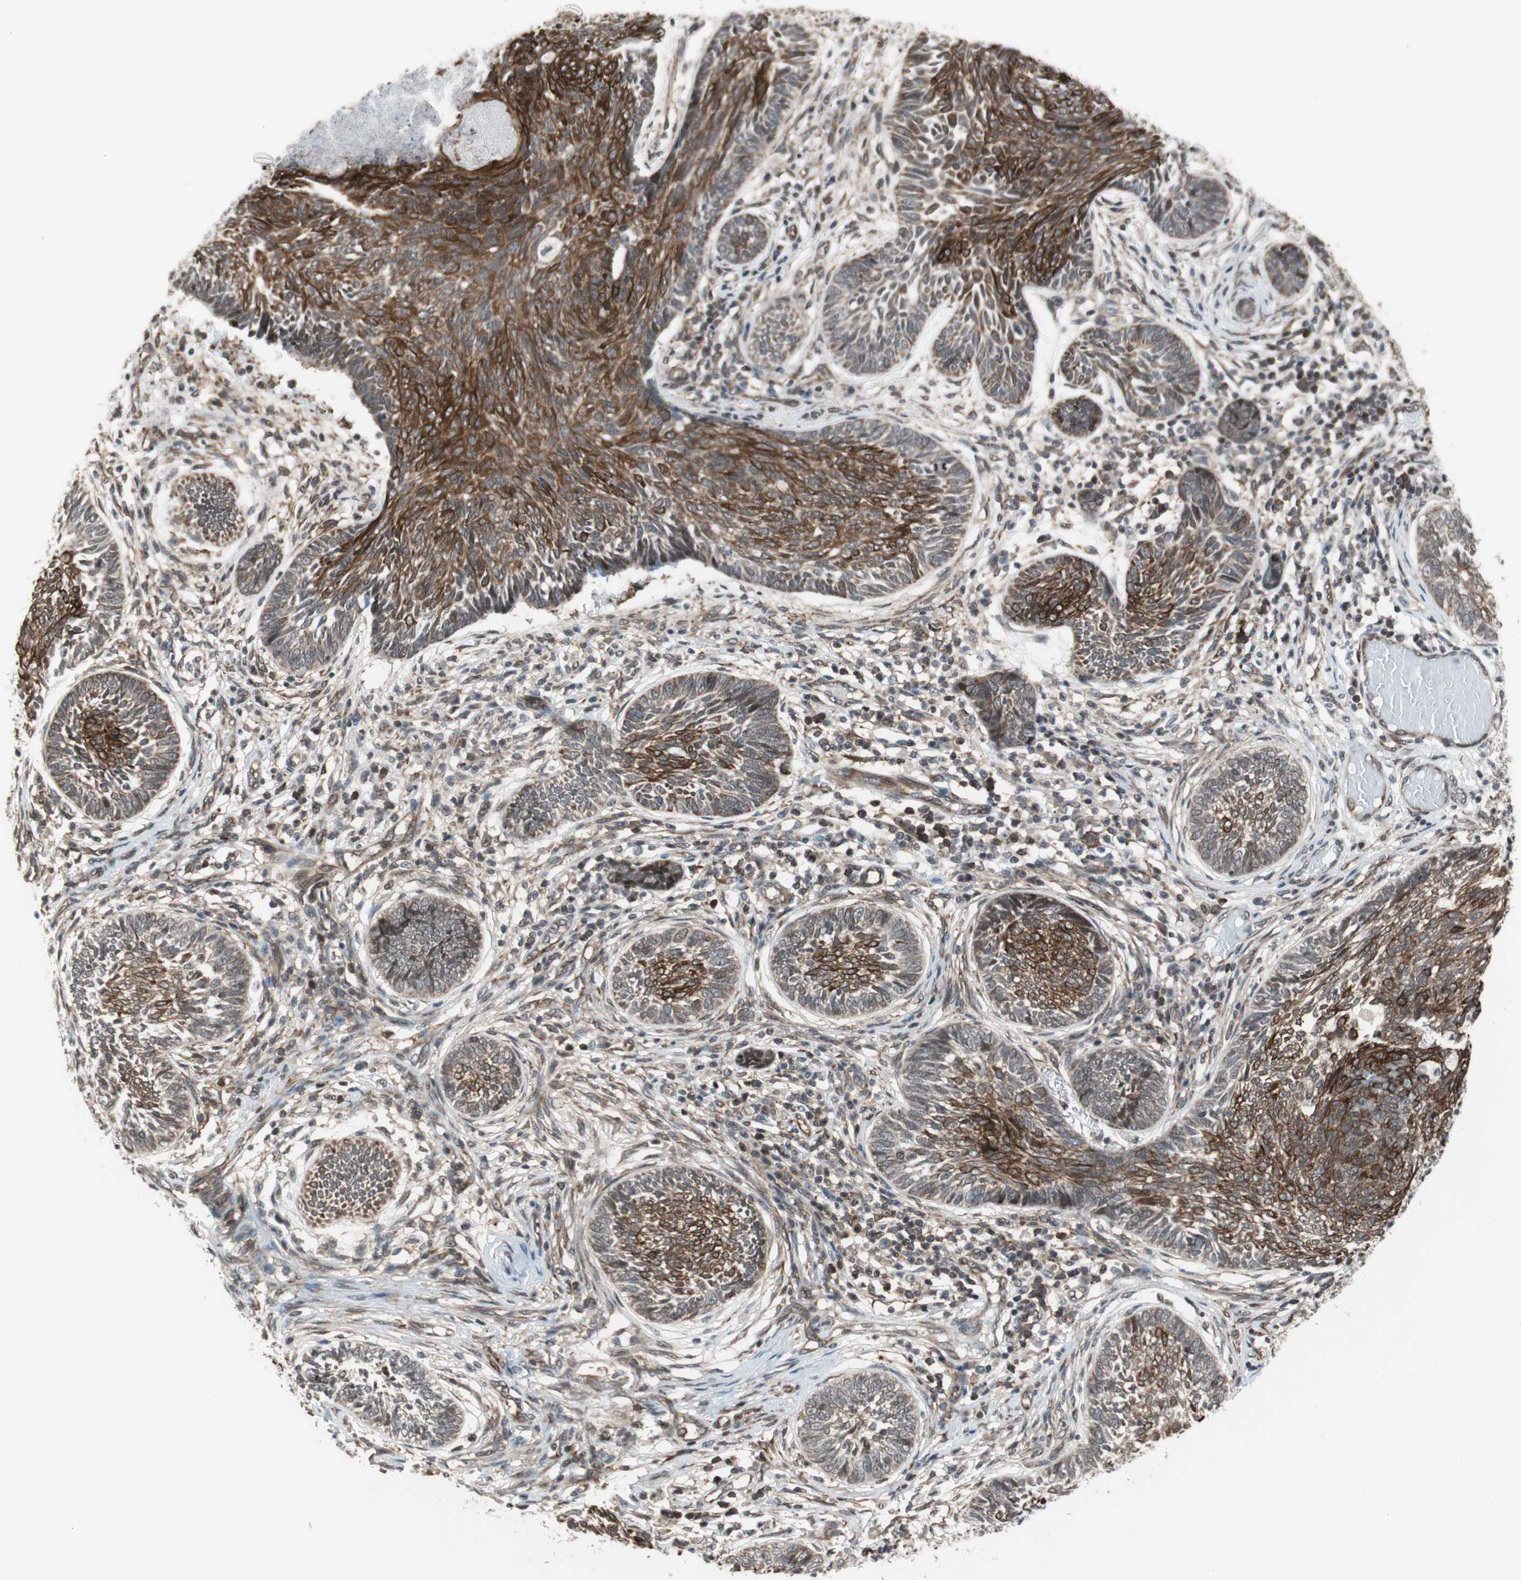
{"staining": {"intensity": "strong", "quantity": ">75%", "location": "cytoplasmic/membranous"}, "tissue": "skin cancer", "cell_type": "Tumor cells", "image_type": "cancer", "snomed": [{"axis": "morphology", "description": "Papilloma, NOS"}, {"axis": "morphology", "description": "Basal cell carcinoma"}, {"axis": "topography", "description": "Skin"}], "caption": "About >75% of tumor cells in skin basal cell carcinoma exhibit strong cytoplasmic/membranous protein positivity as visualized by brown immunohistochemical staining.", "gene": "ZNF512B", "patient": {"sex": "male", "age": 87}}